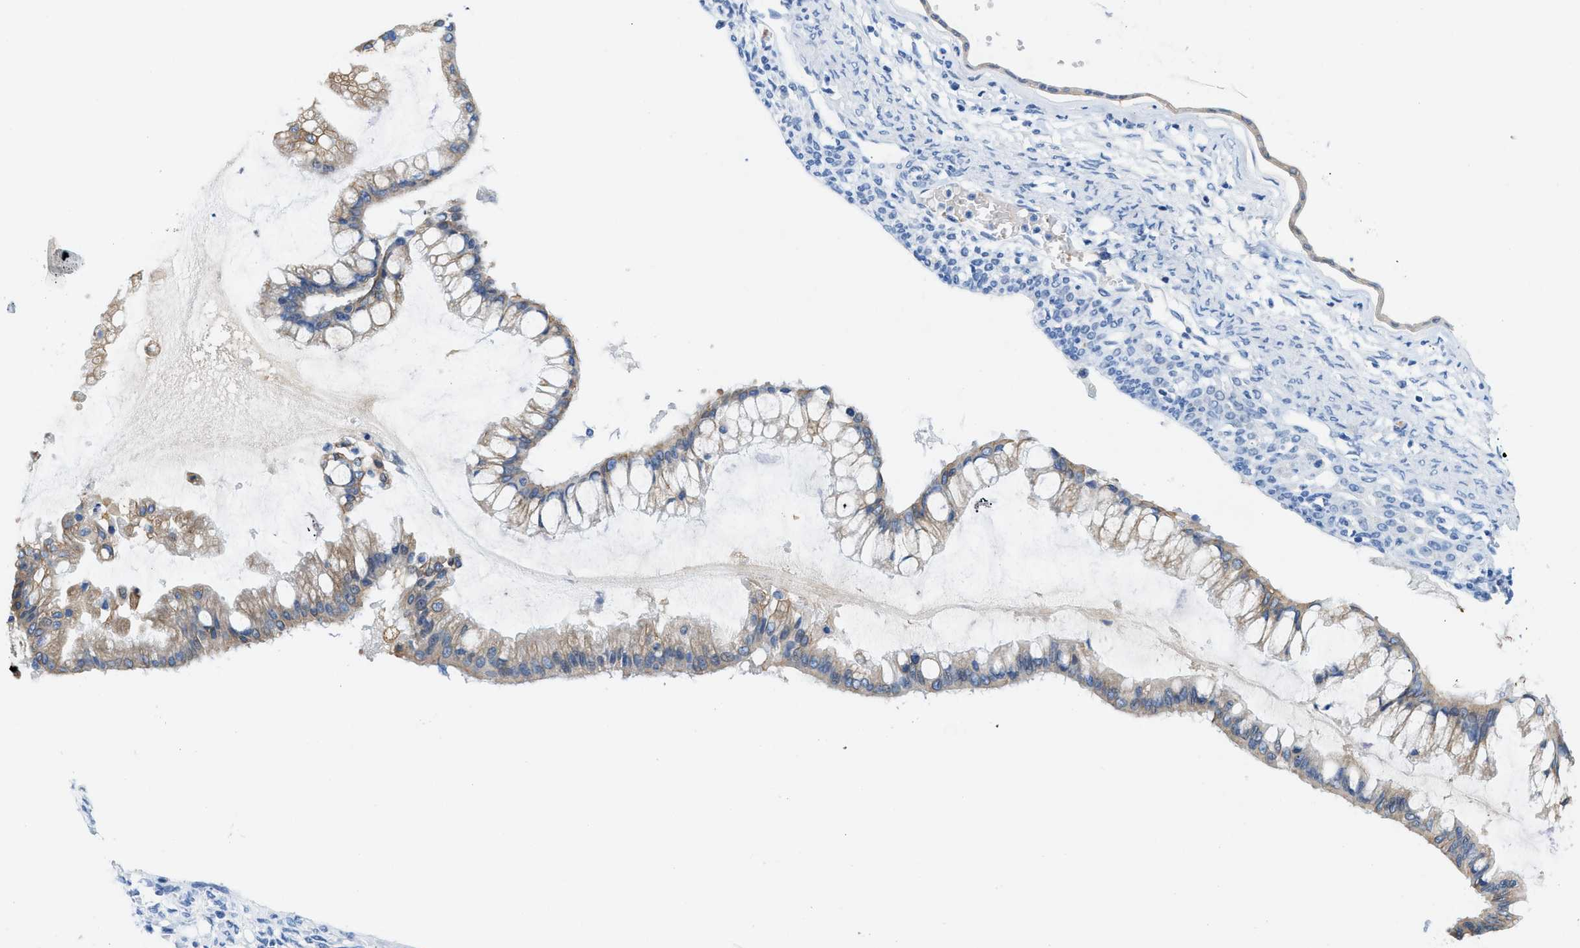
{"staining": {"intensity": "weak", "quantity": "25%-75%", "location": "cytoplasmic/membranous"}, "tissue": "ovarian cancer", "cell_type": "Tumor cells", "image_type": "cancer", "snomed": [{"axis": "morphology", "description": "Cystadenocarcinoma, mucinous, NOS"}, {"axis": "topography", "description": "Ovary"}], "caption": "A high-resolution micrograph shows immunohistochemistry (IHC) staining of ovarian cancer, which demonstrates weak cytoplasmic/membranous positivity in about 25%-75% of tumor cells.", "gene": "BPGM", "patient": {"sex": "female", "age": 73}}